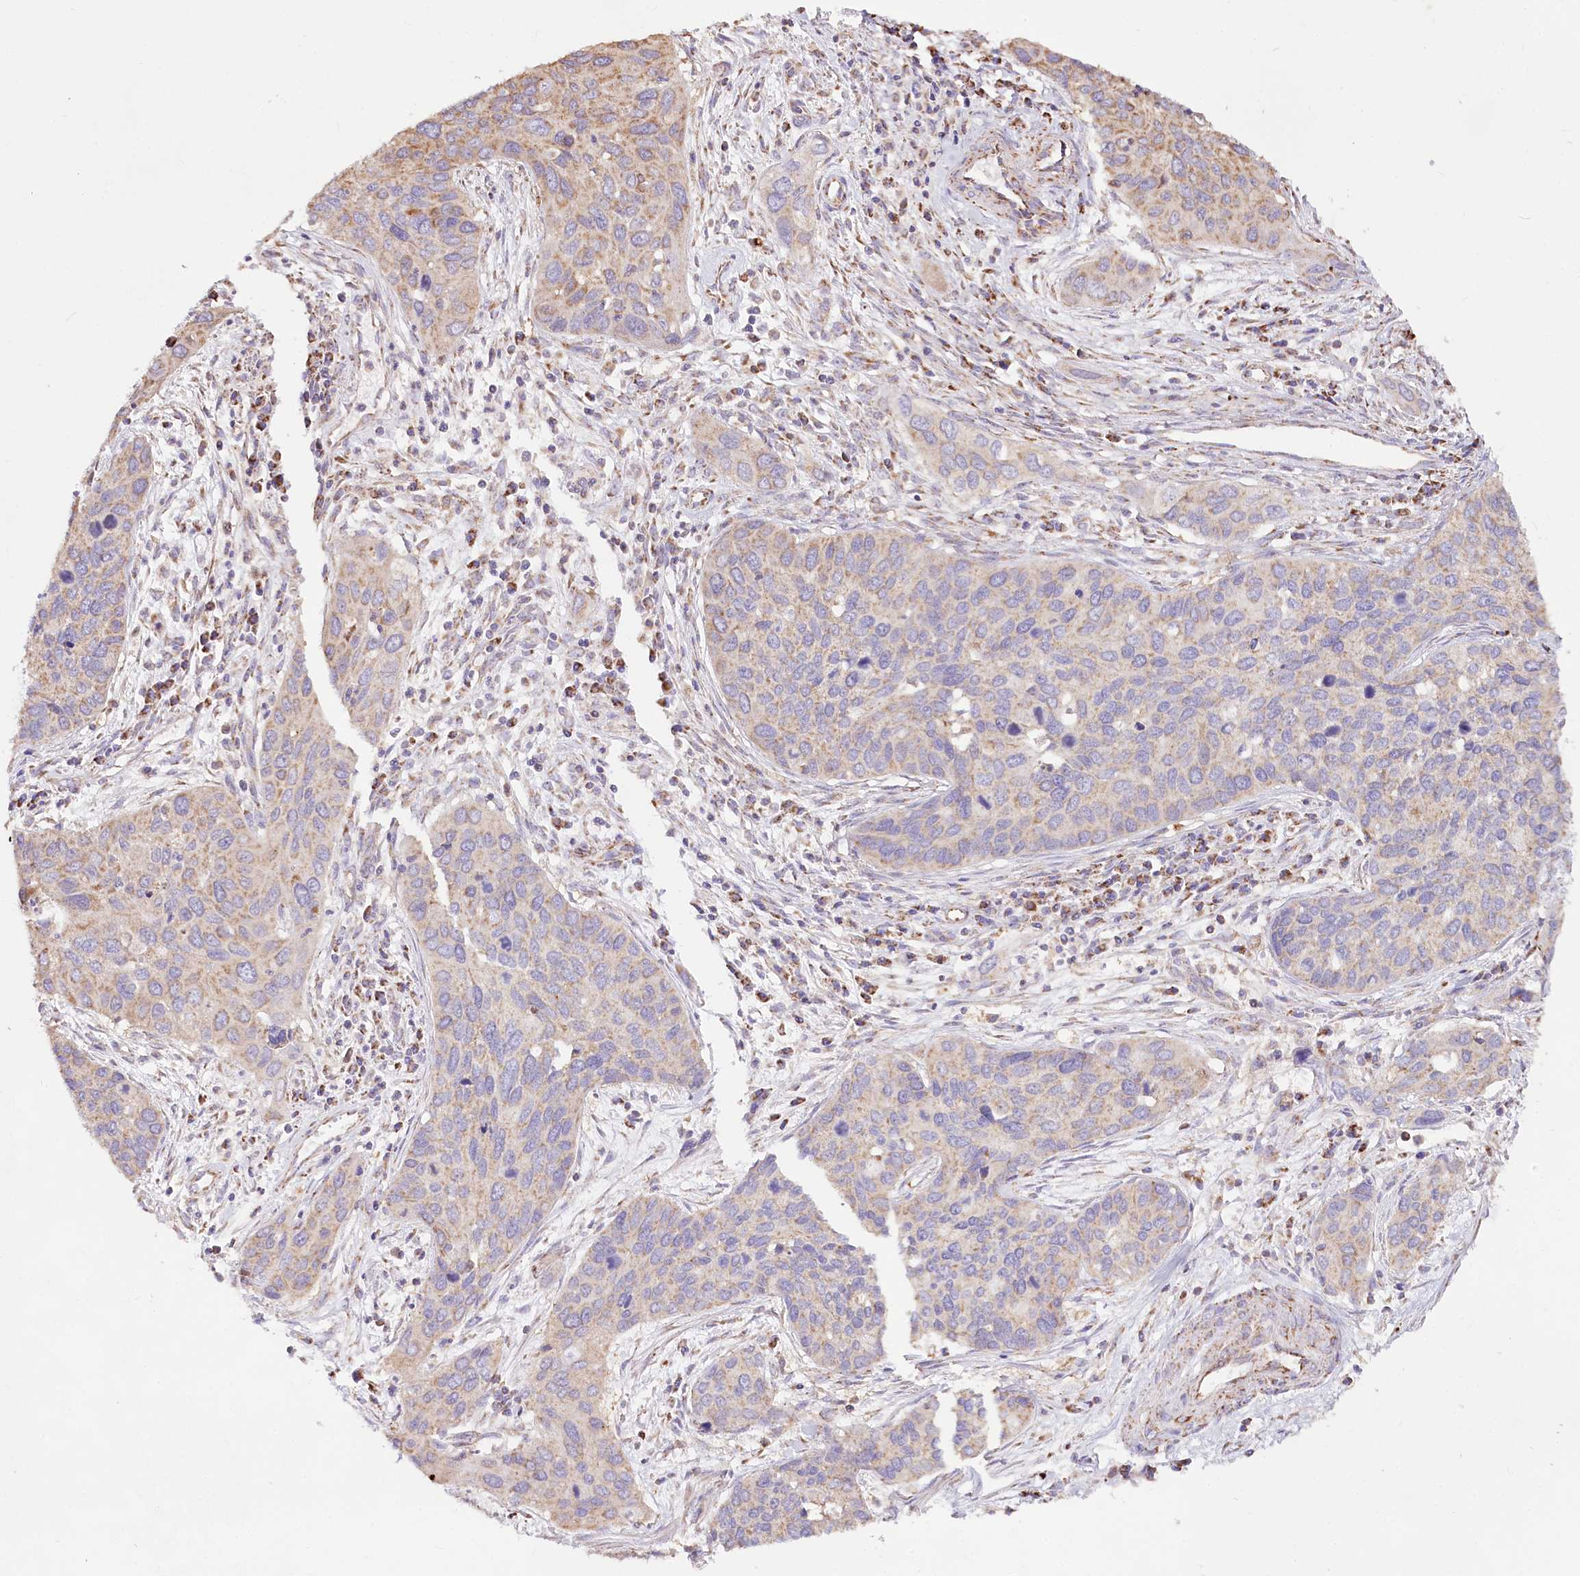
{"staining": {"intensity": "moderate", "quantity": "<25%", "location": "cytoplasmic/membranous"}, "tissue": "cervical cancer", "cell_type": "Tumor cells", "image_type": "cancer", "snomed": [{"axis": "morphology", "description": "Squamous cell carcinoma, NOS"}, {"axis": "topography", "description": "Cervix"}], "caption": "A micrograph of cervical cancer (squamous cell carcinoma) stained for a protein exhibits moderate cytoplasmic/membranous brown staining in tumor cells. The staining was performed using DAB (3,3'-diaminobenzidine), with brown indicating positive protein expression. Nuclei are stained blue with hematoxylin.", "gene": "TASOR2", "patient": {"sex": "female", "age": 55}}